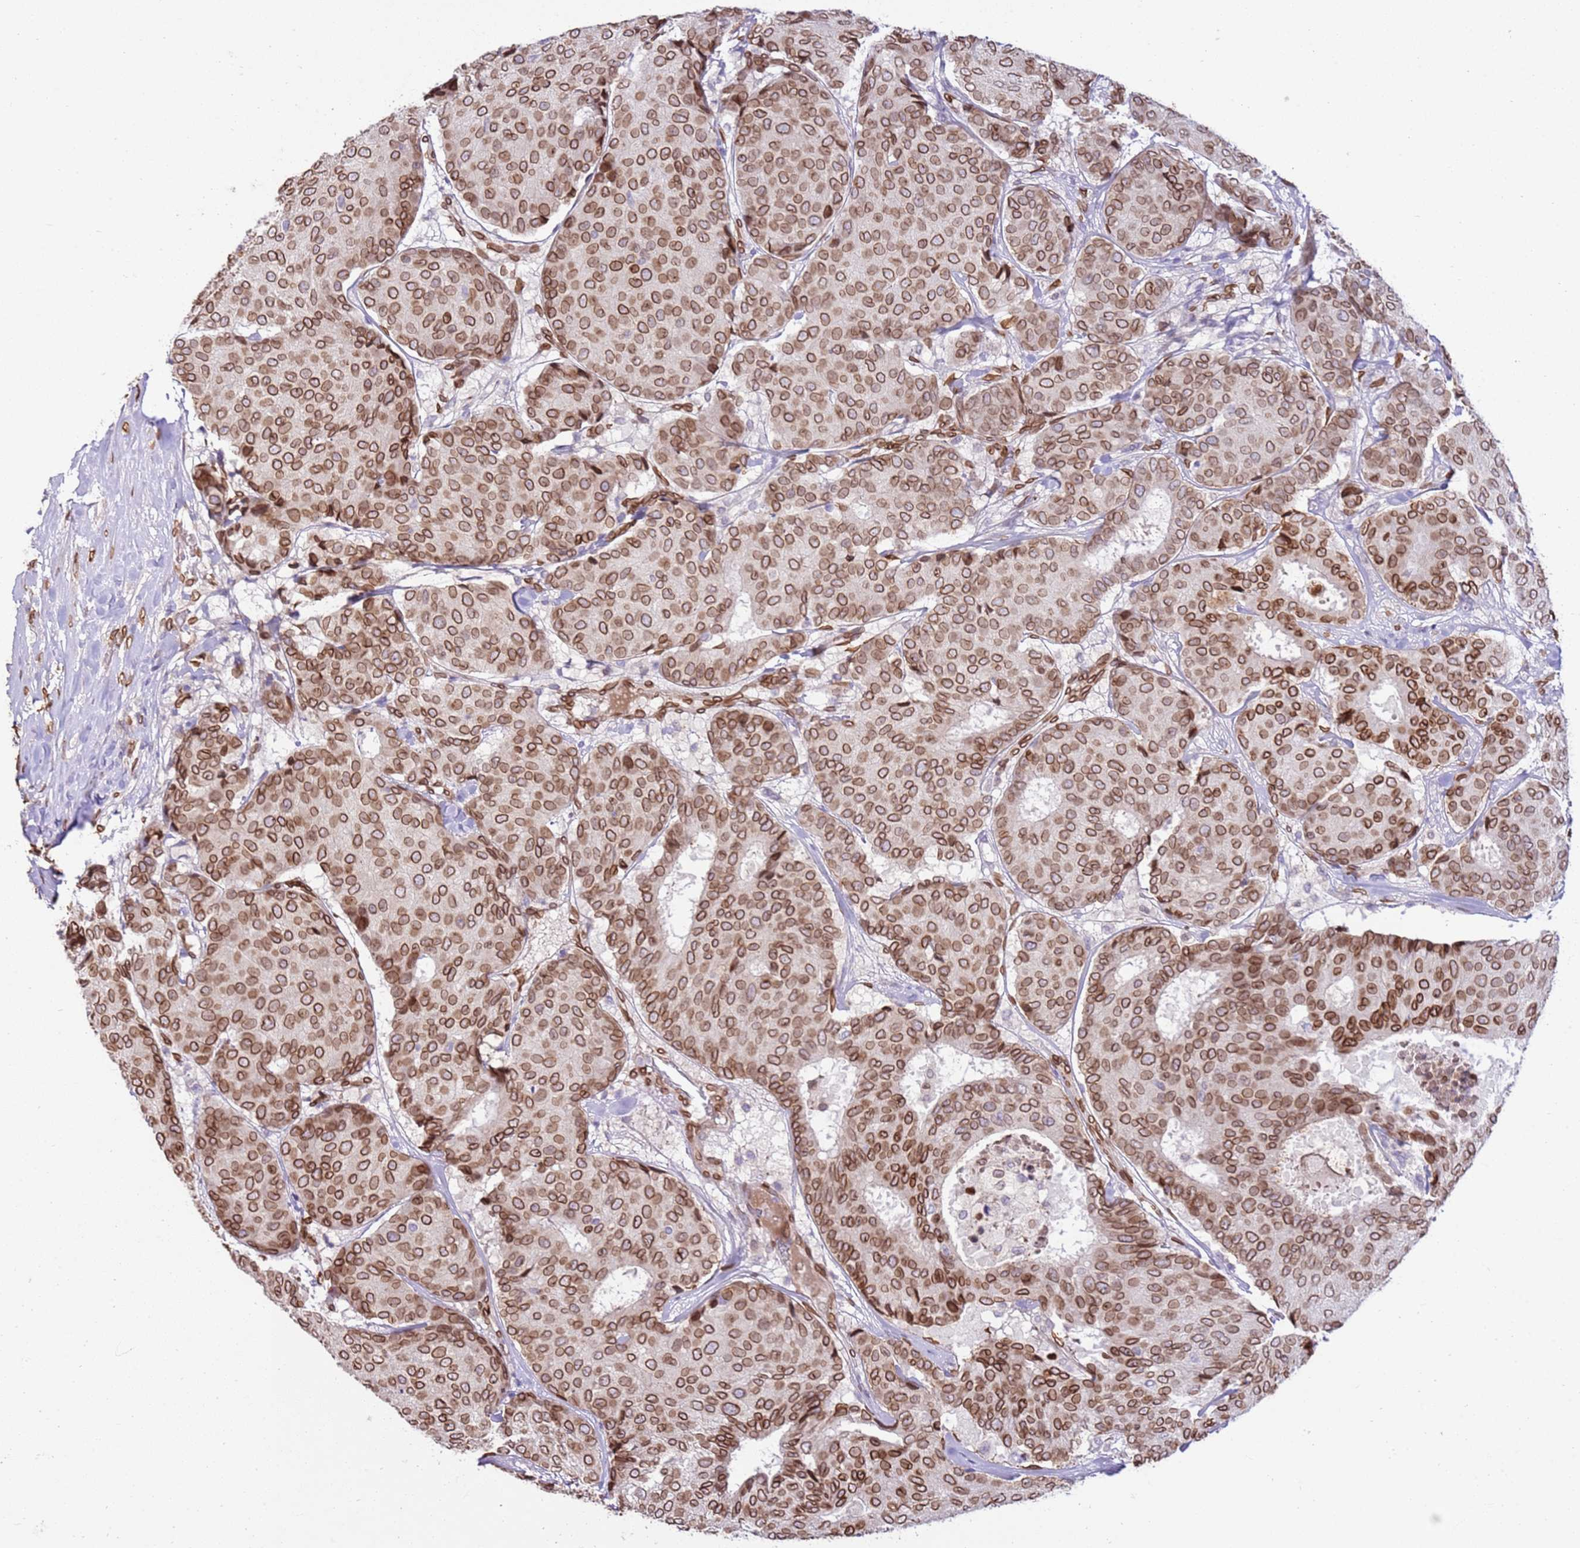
{"staining": {"intensity": "moderate", "quantity": ">75%", "location": "cytoplasmic/membranous,nuclear"}, "tissue": "breast cancer", "cell_type": "Tumor cells", "image_type": "cancer", "snomed": [{"axis": "morphology", "description": "Duct carcinoma"}, {"axis": "topography", "description": "Breast"}], "caption": "A brown stain labels moderate cytoplasmic/membranous and nuclear positivity of a protein in human breast cancer (infiltrating ductal carcinoma) tumor cells.", "gene": "TMEM47", "patient": {"sex": "female", "age": 75}}